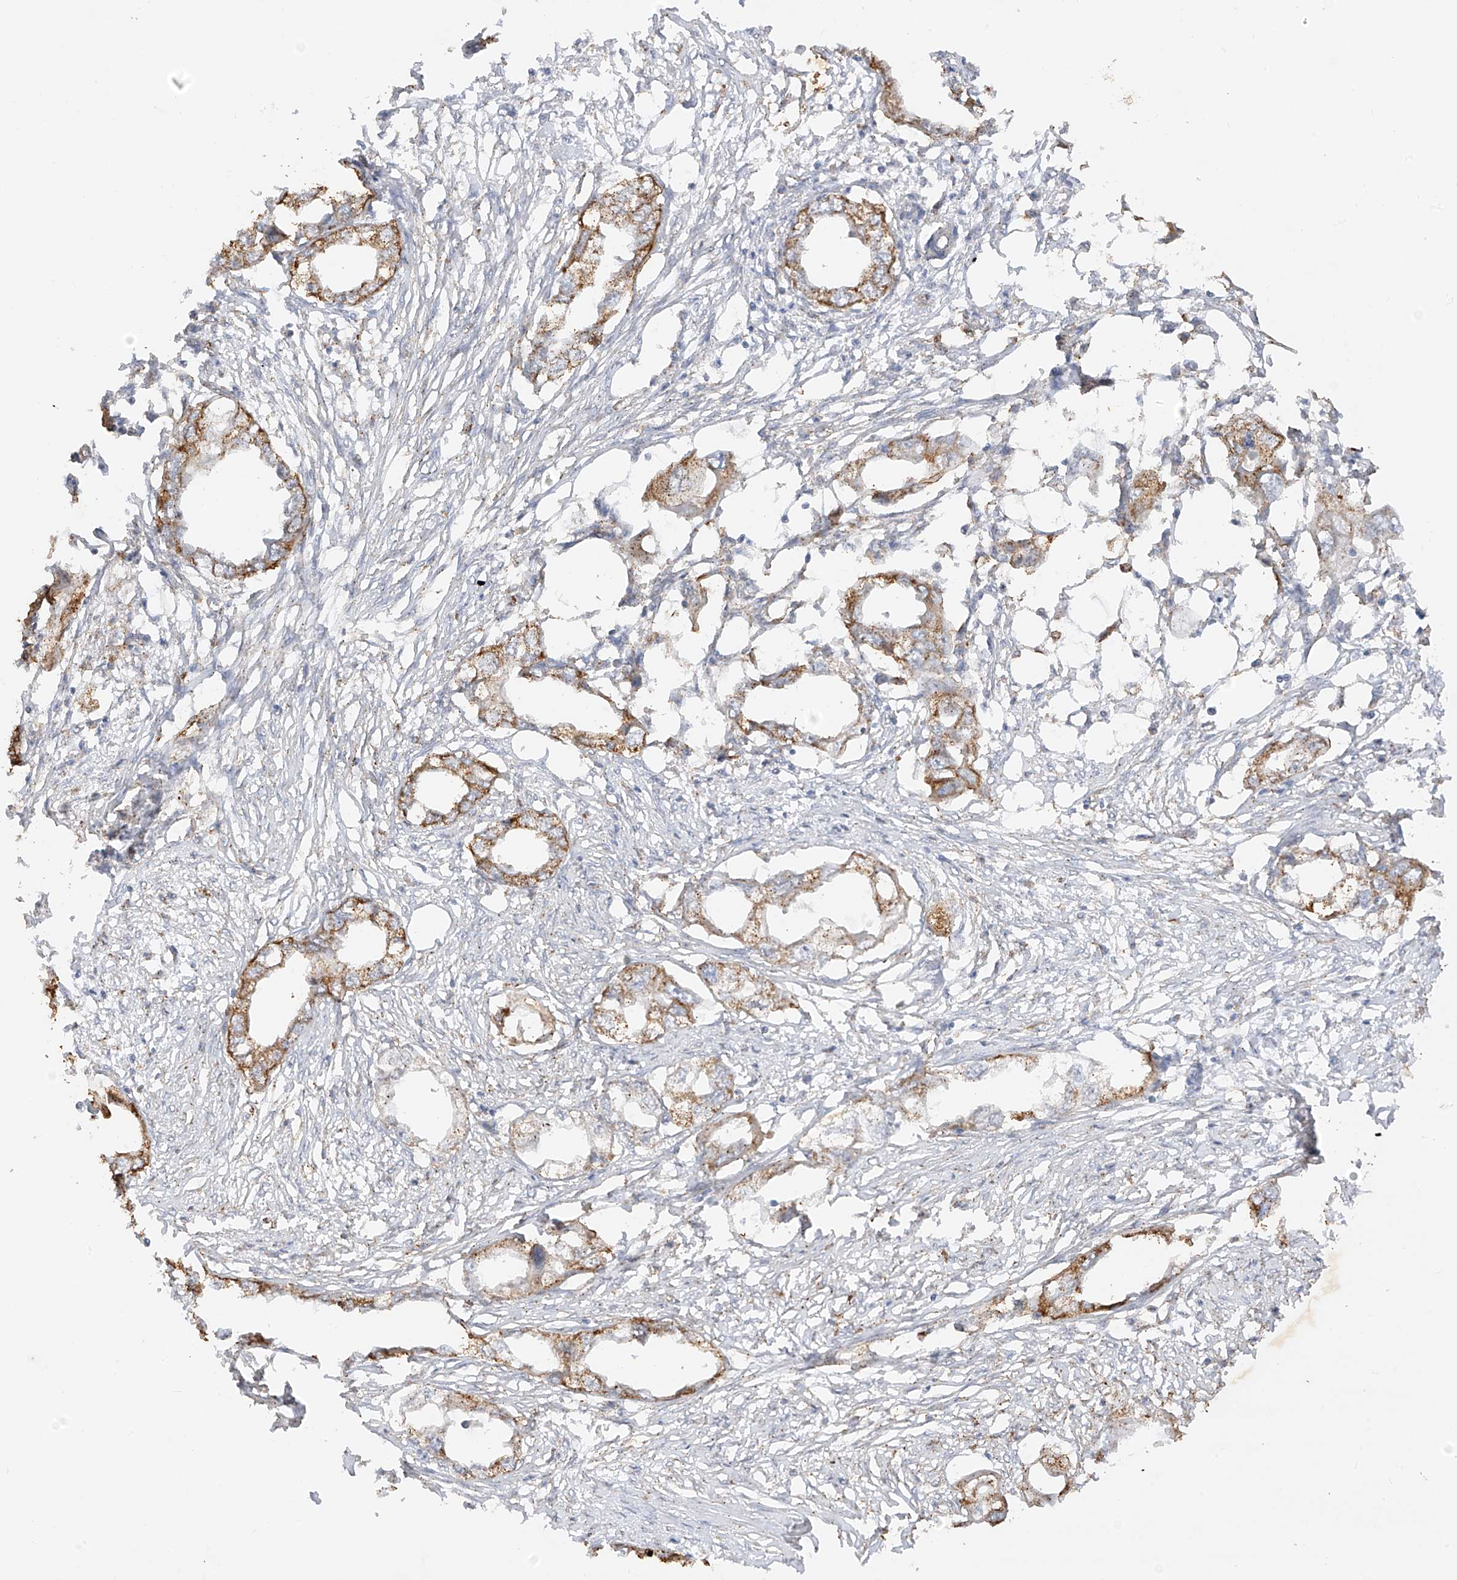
{"staining": {"intensity": "moderate", "quantity": ">75%", "location": "cytoplasmic/membranous"}, "tissue": "endometrial cancer", "cell_type": "Tumor cells", "image_type": "cancer", "snomed": [{"axis": "morphology", "description": "Adenocarcinoma, NOS"}, {"axis": "morphology", "description": "Adenocarcinoma, metastatic, NOS"}, {"axis": "topography", "description": "Adipose tissue"}, {"axis": "topography", "description": "Endometrium"}], "caption": "A brown stain labels moderate cytoplasmic/membranous positivity of a protein in metastatic adenocarcinoma (endometrial) tumor cells.", "gene": "N4BP3", "patient": {"sex": "female", "age": 67}}